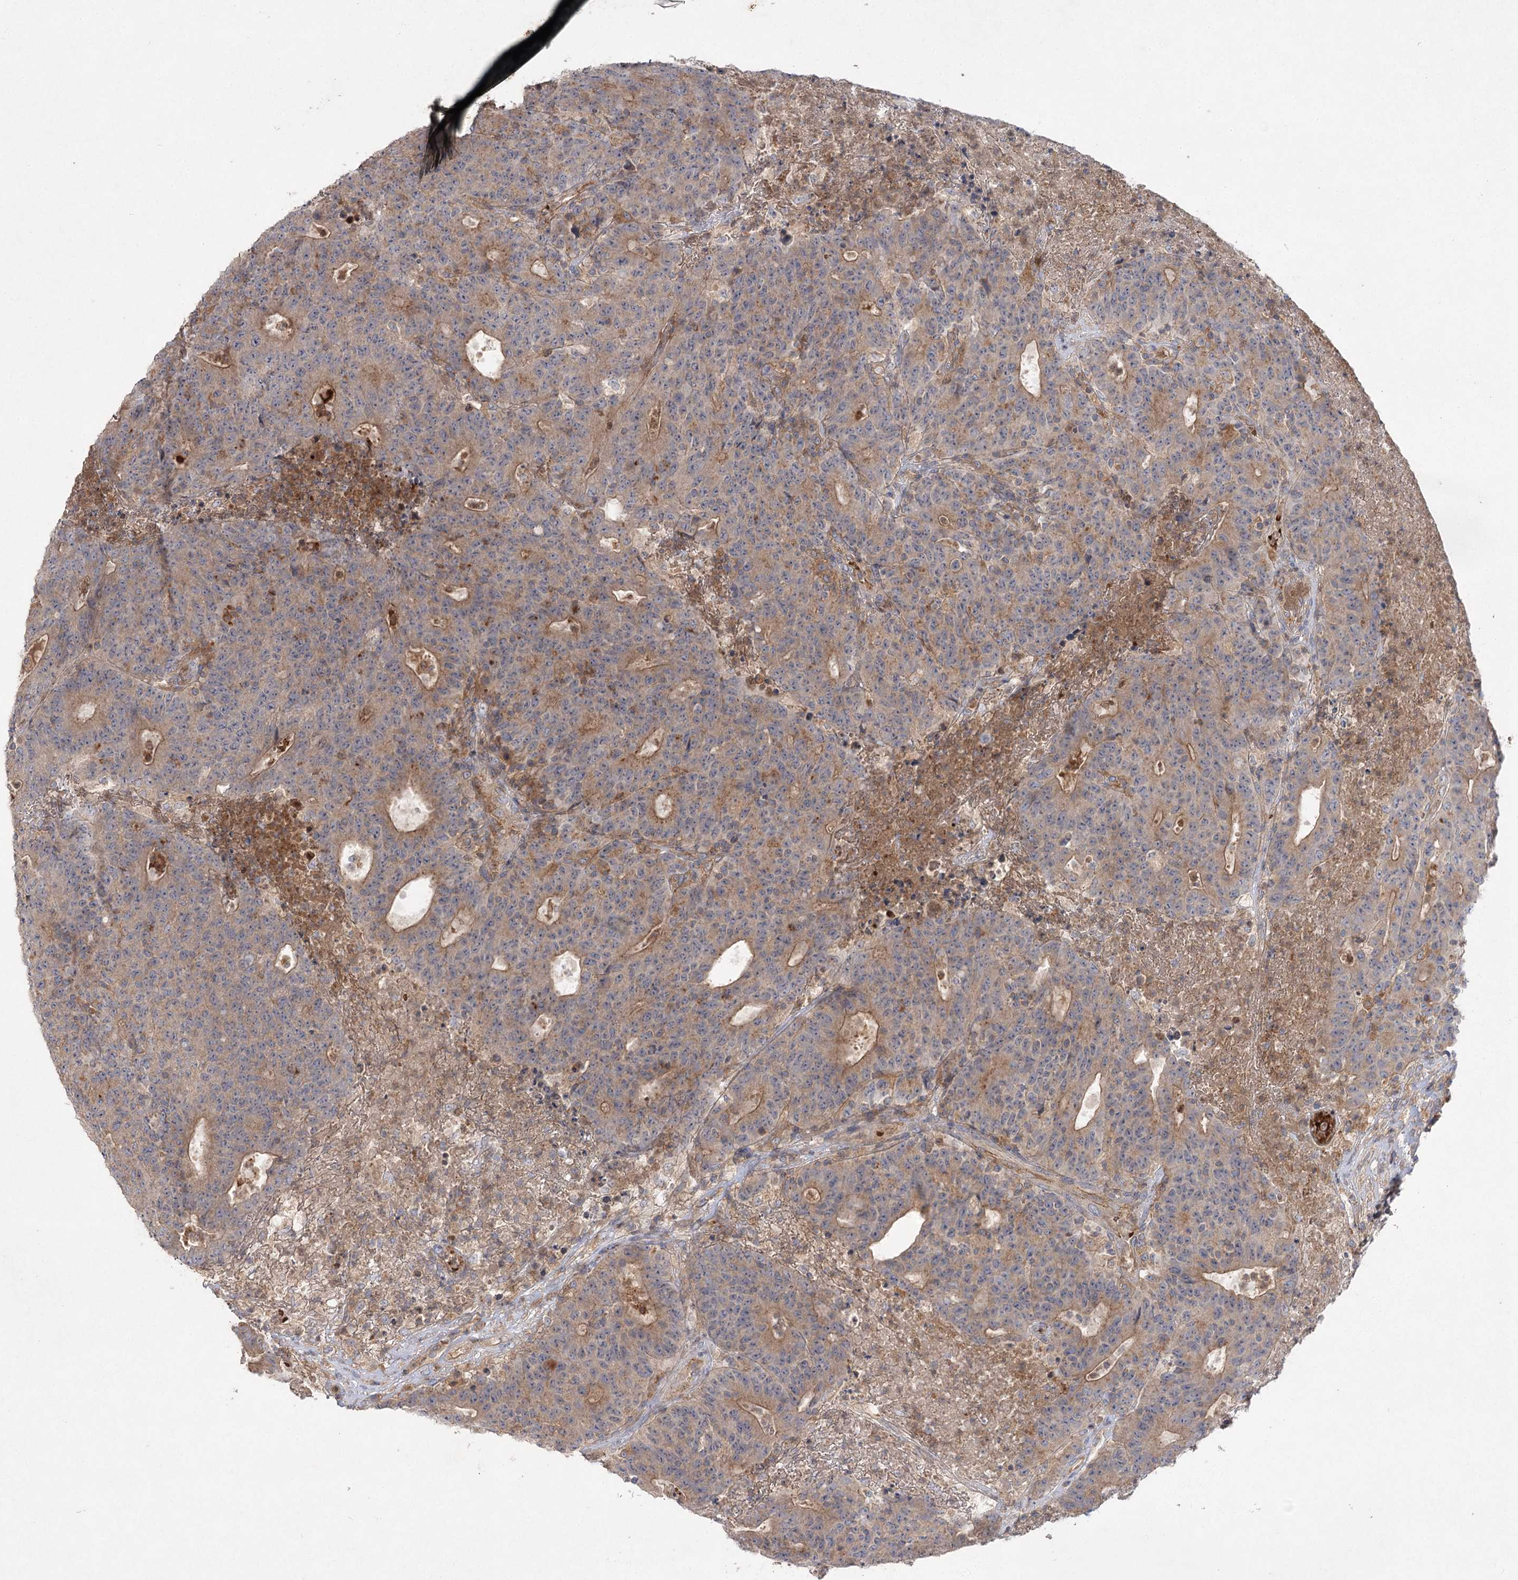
{"staining": {"intensity": "moderate", "quantity": ">75%", "location": "cytoplasmic/membranous"}, "tissue": "colorectal cancer", "cell_type": "Tumor cells", "image_type": "cancer", "snomed": [{"axis": "morphology", "description": "Adenocarcinoma, NOS"}, {"axis": "topography", "description": "Colon"}], "caption": "Protein expression analysis of human colorectal adenocarcinoma reveals moderate cytoplasmic/membranous positivity in about >75% of tumor cells. Ihc stains the protein of interest in brown and the nuclei are stained blue.", "gene": "KIAA0825", "patient": {"sex": "female", "age": 75}}